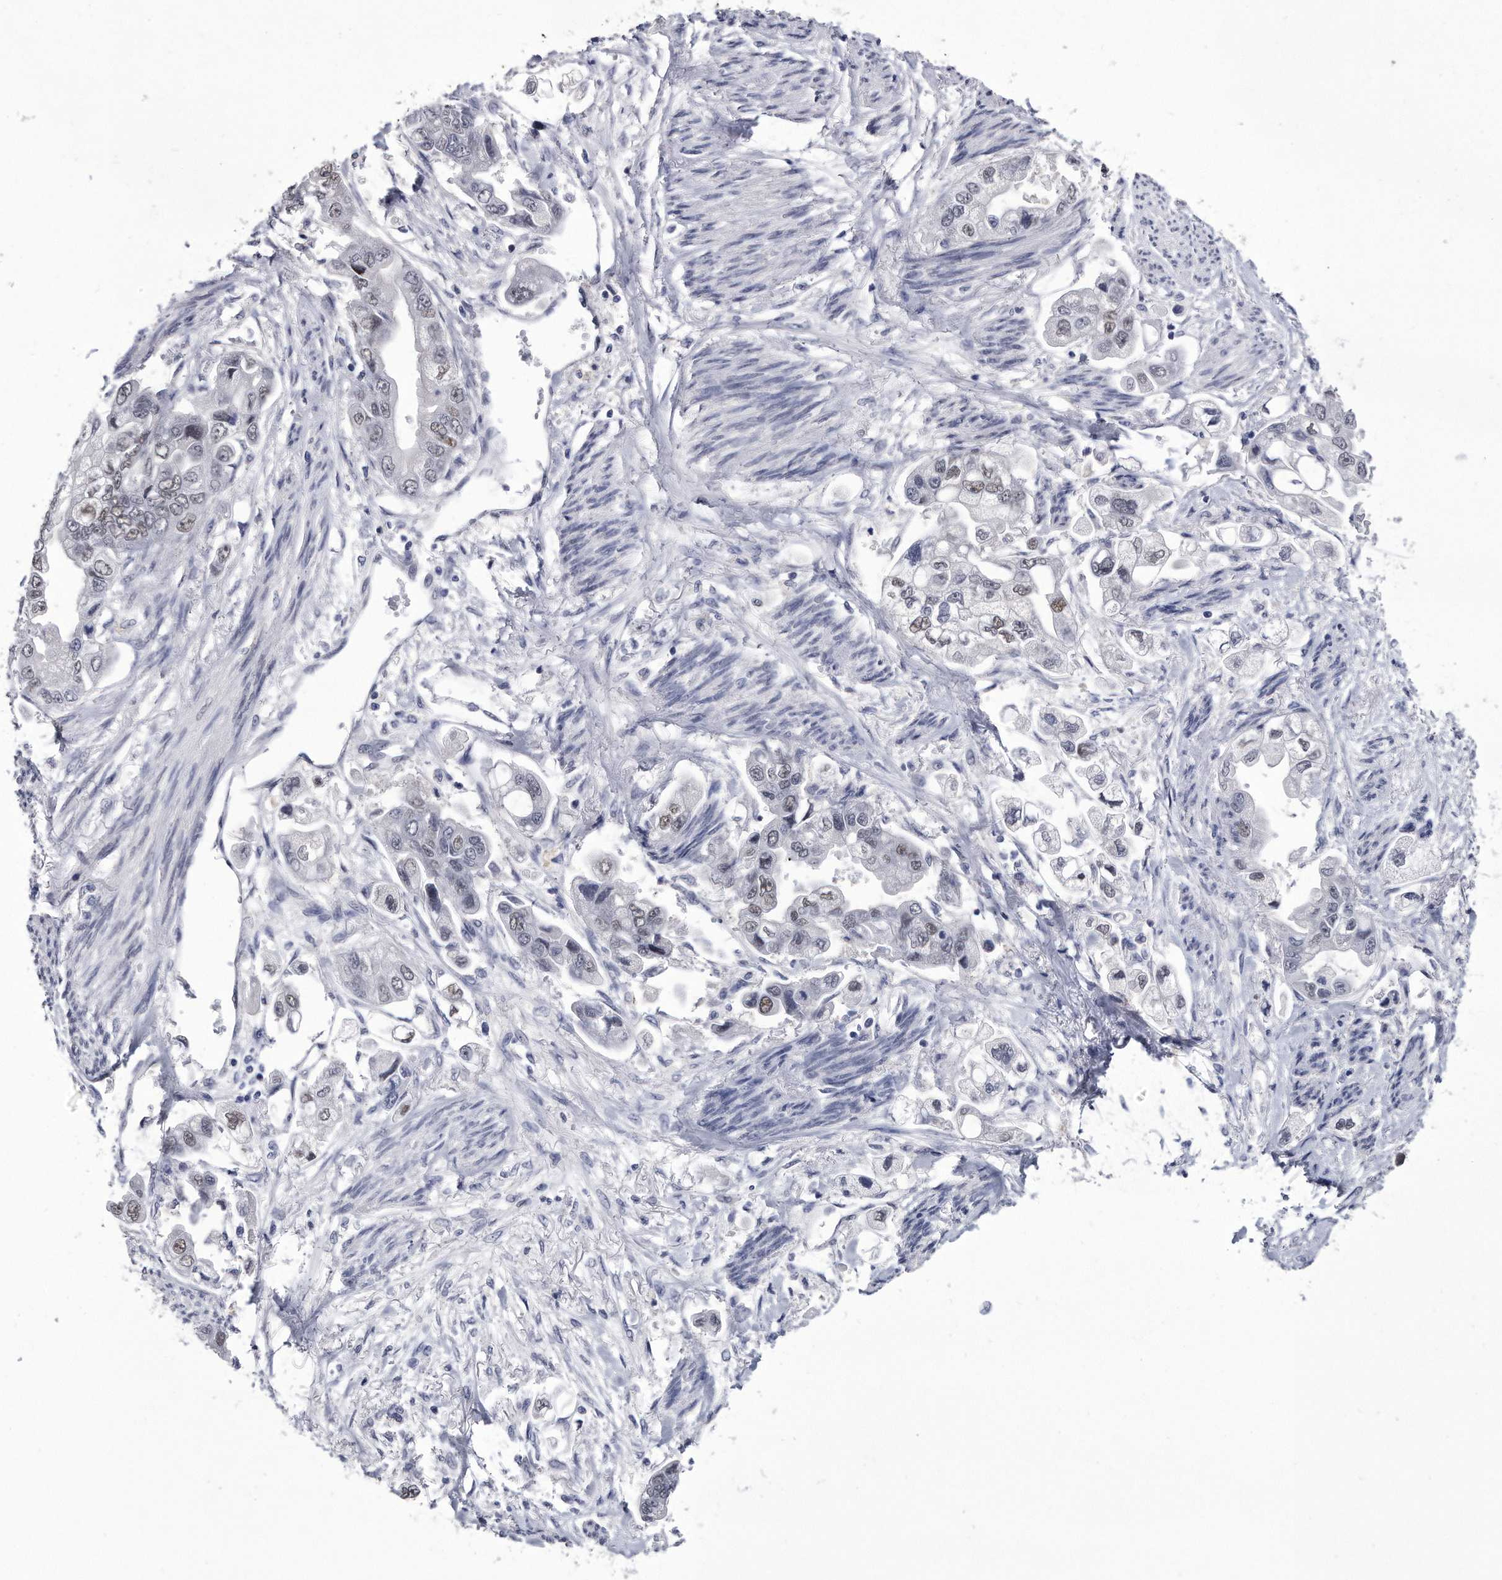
{"staining": {"intensity": "weak", "quantity": ">75%", "location": "nuclear"}, "tissue": "stomach cancer", "cell_type": "Tumor cells", "image_type": "cancer", "snomed": [{"axis": "morphology", "description": "Adenocarcinoma, NOS"}, {"axis": "topography", "description": "Stomach"}], "caption": "The immunohistochemical stain labels weak nuclear positivity in tumor cells of stomach adenocarcinoma tissue.", "gene": "KCTD8", "patient": {"sex": "male", "age": 62}}